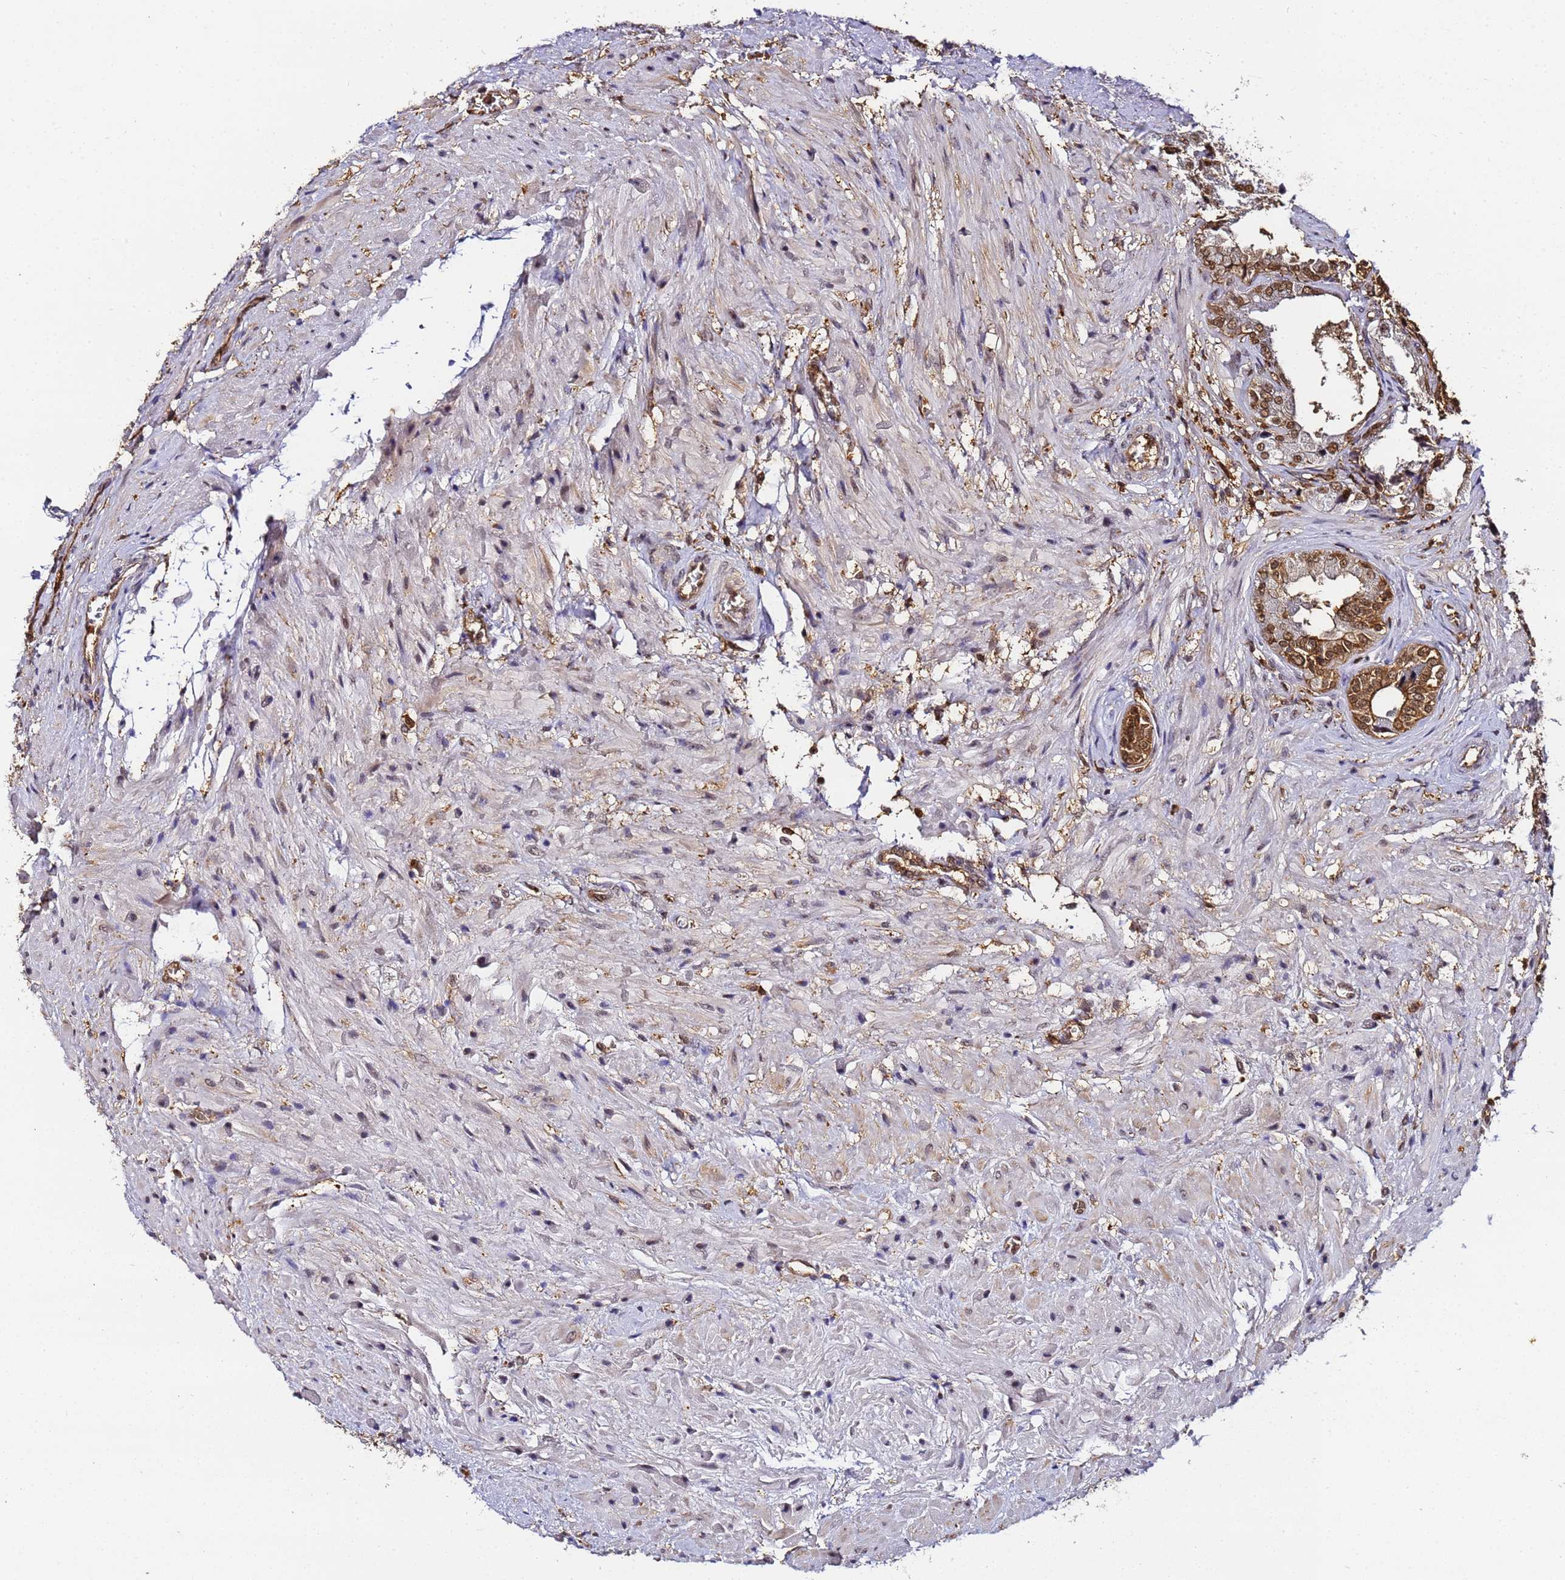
{"staining": {"intensity": "moderate", "quantity": ">75%", "location": "cytoplasmic/membranous,nuclear"}, "tissue": "seminal vesicle", "cell_type": "Glandular cells", "image_type": "normal", "snomed": [{"axis": "morphology", "description": "Normal tissue, NOS"}, {"axis": "topography", "description": "Seminal veicle"}], "caption": "Glandular cells exhibit medium levels of moderate cytoplasmic/membranous,nuclear expression in about >75% of cells in benign seminal vesicle.", "gene": "PPP4C", "patient": {"sex": "male", "age": 63}}